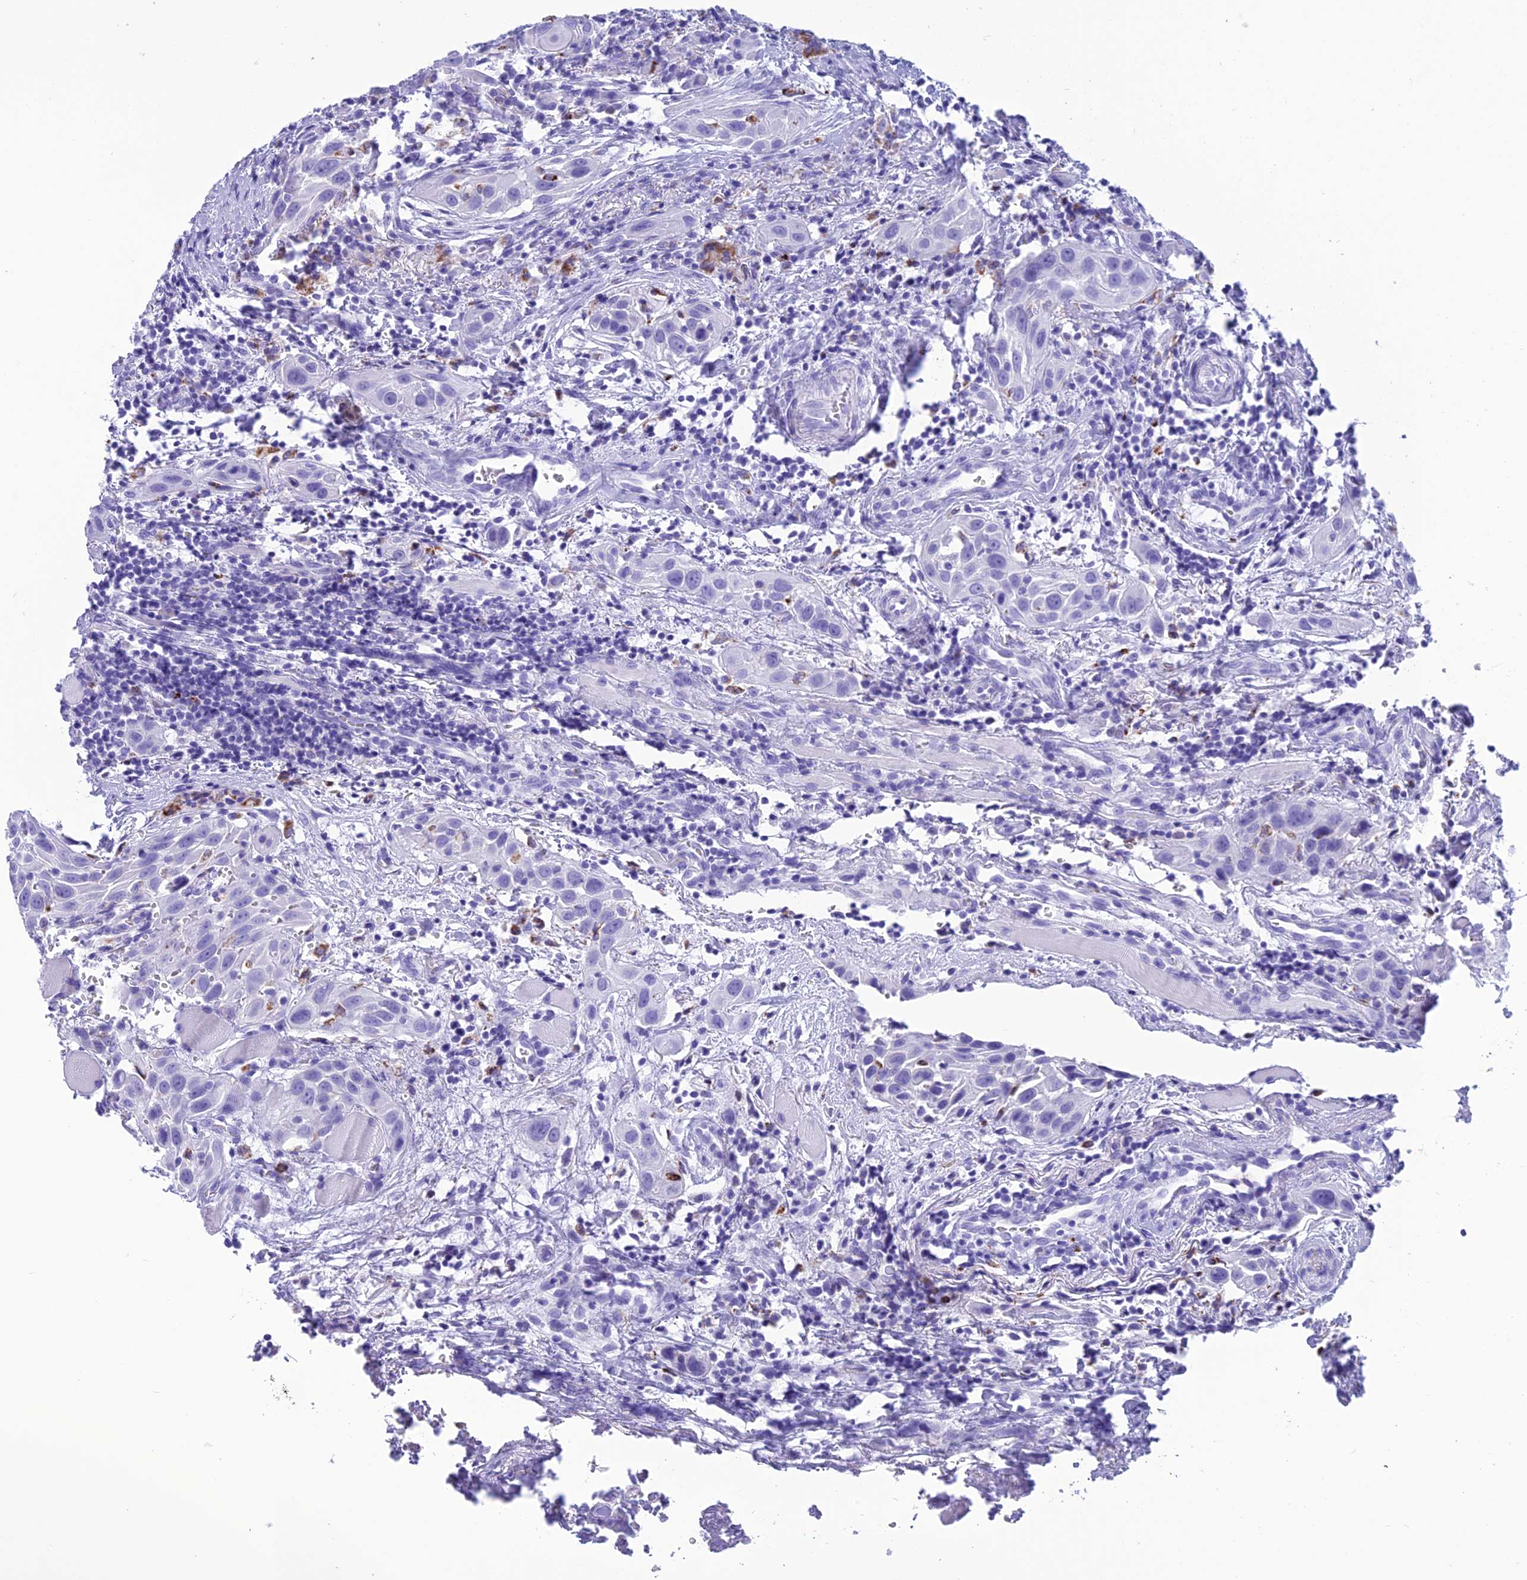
{"staining": {"intensity": "negative", "quantity": "none", "location": "none"}, "tissue": "head and neck cancer", "cell_type": "Tumor cells", "image_type": "cancer", "snomed": [{"axis": "morphology", "description": "Squamous cell carcinoma, NOS"}, {"axis": "topography", "description": "Oral tissue"}, {"axis": "topography", "description": "Head-Neck"}], "caption": "Immunohistochemistry (IHC) micrograph of neoplastic tissue: human head and neck cancer (squamous cell carcinoma) stained with DAB (3,3'-diaminobenzidine) reveals no significant protein positivity in tumor cells.", "gene": "TRAM1L1", "patient": {"sex": "female", "age": 50}}